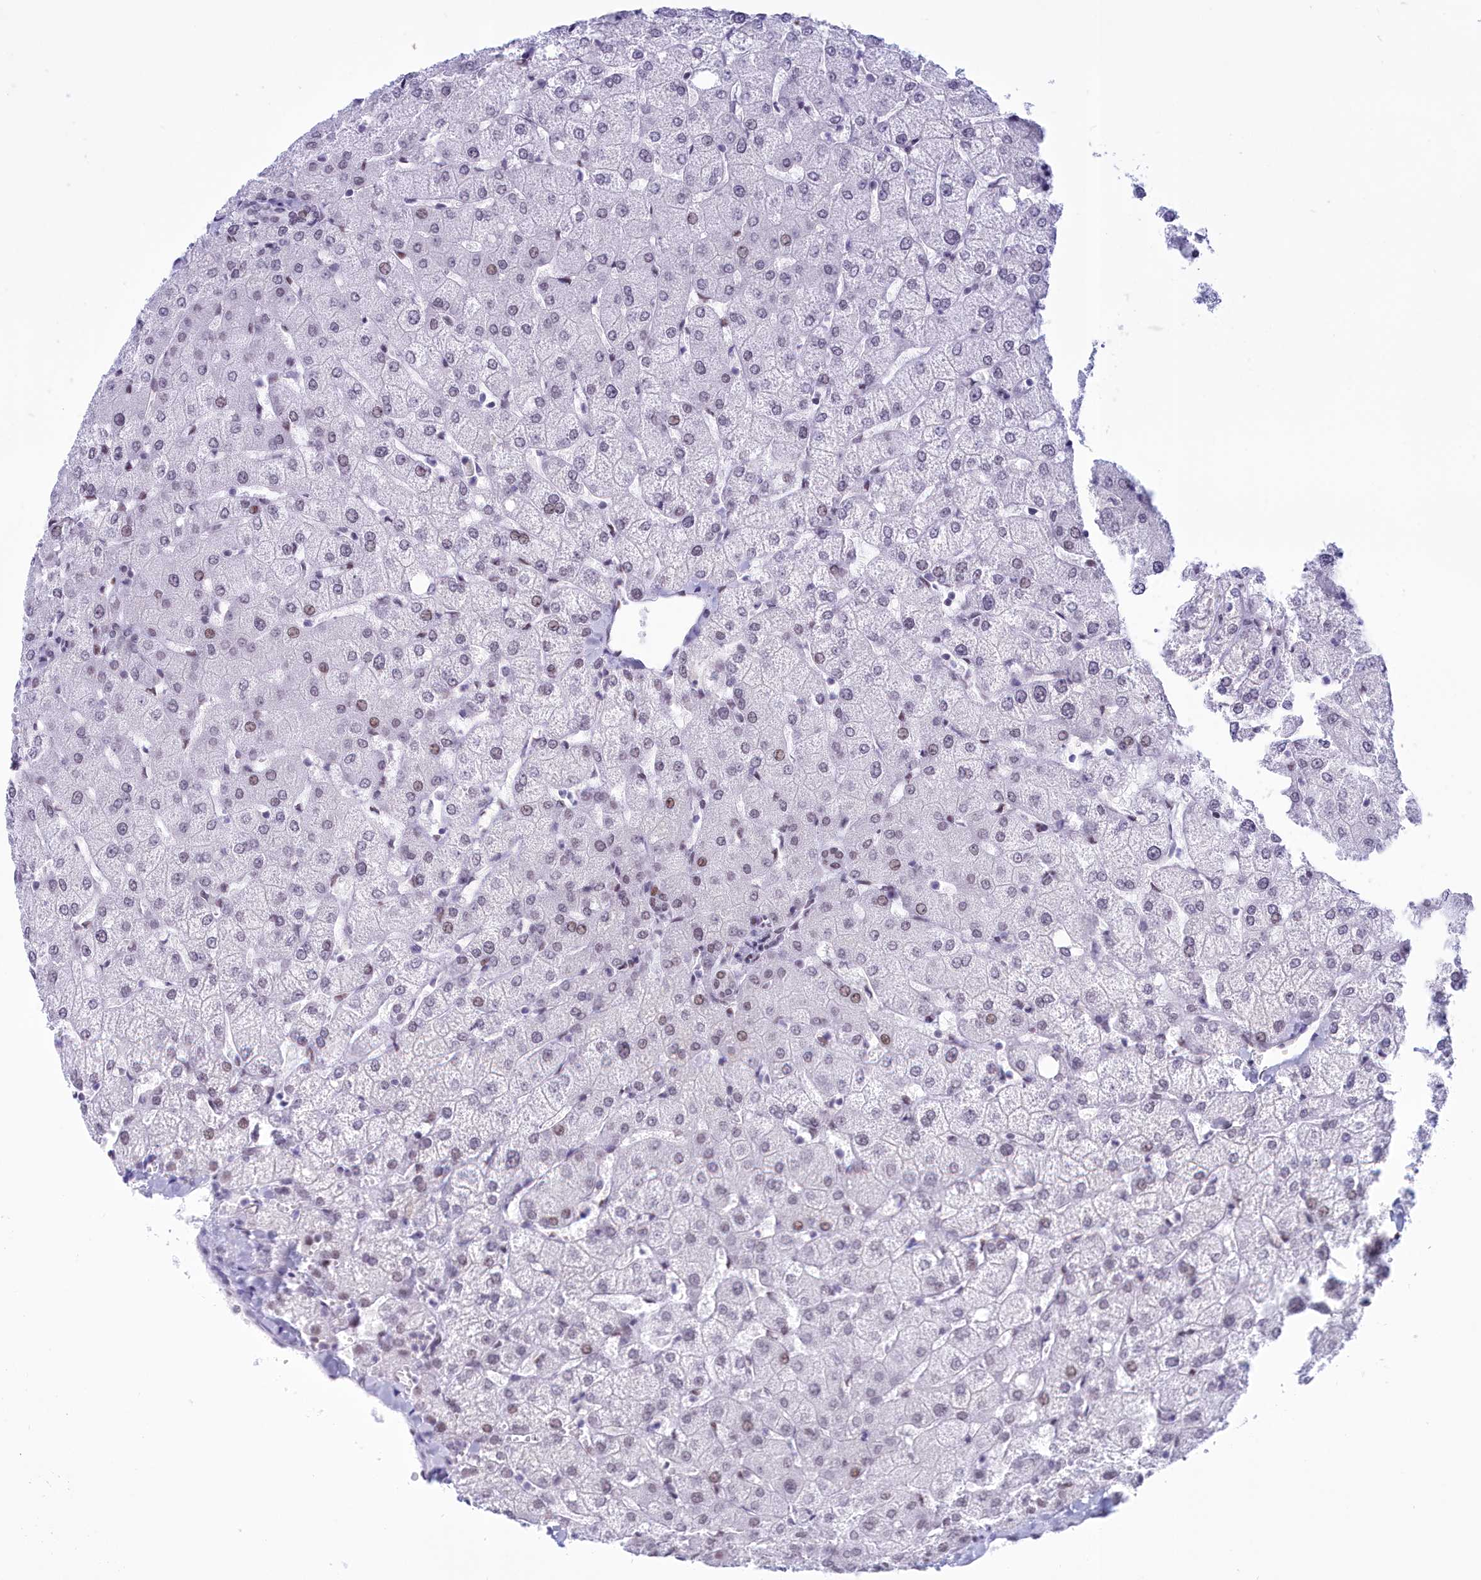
{"staining": {"intensity": "weak", "quantity": "25%-75%", "location": "nuclear"}, "tissue": "liver", "cell_type": "Cholangiocytes", "image_type": "normal", "snomed": [{"axis": "morphology", "description": "Normal tissue, NOS"}, {"axis": "topography", "description": "Liver"}], "caption": "Protein staining demonstrates weak nuclear positivity in approximately 25%-75% of cholangiocytes in normal liver.", "gene": "CDC26", "patient": {"sex": "female", "age": 54}}